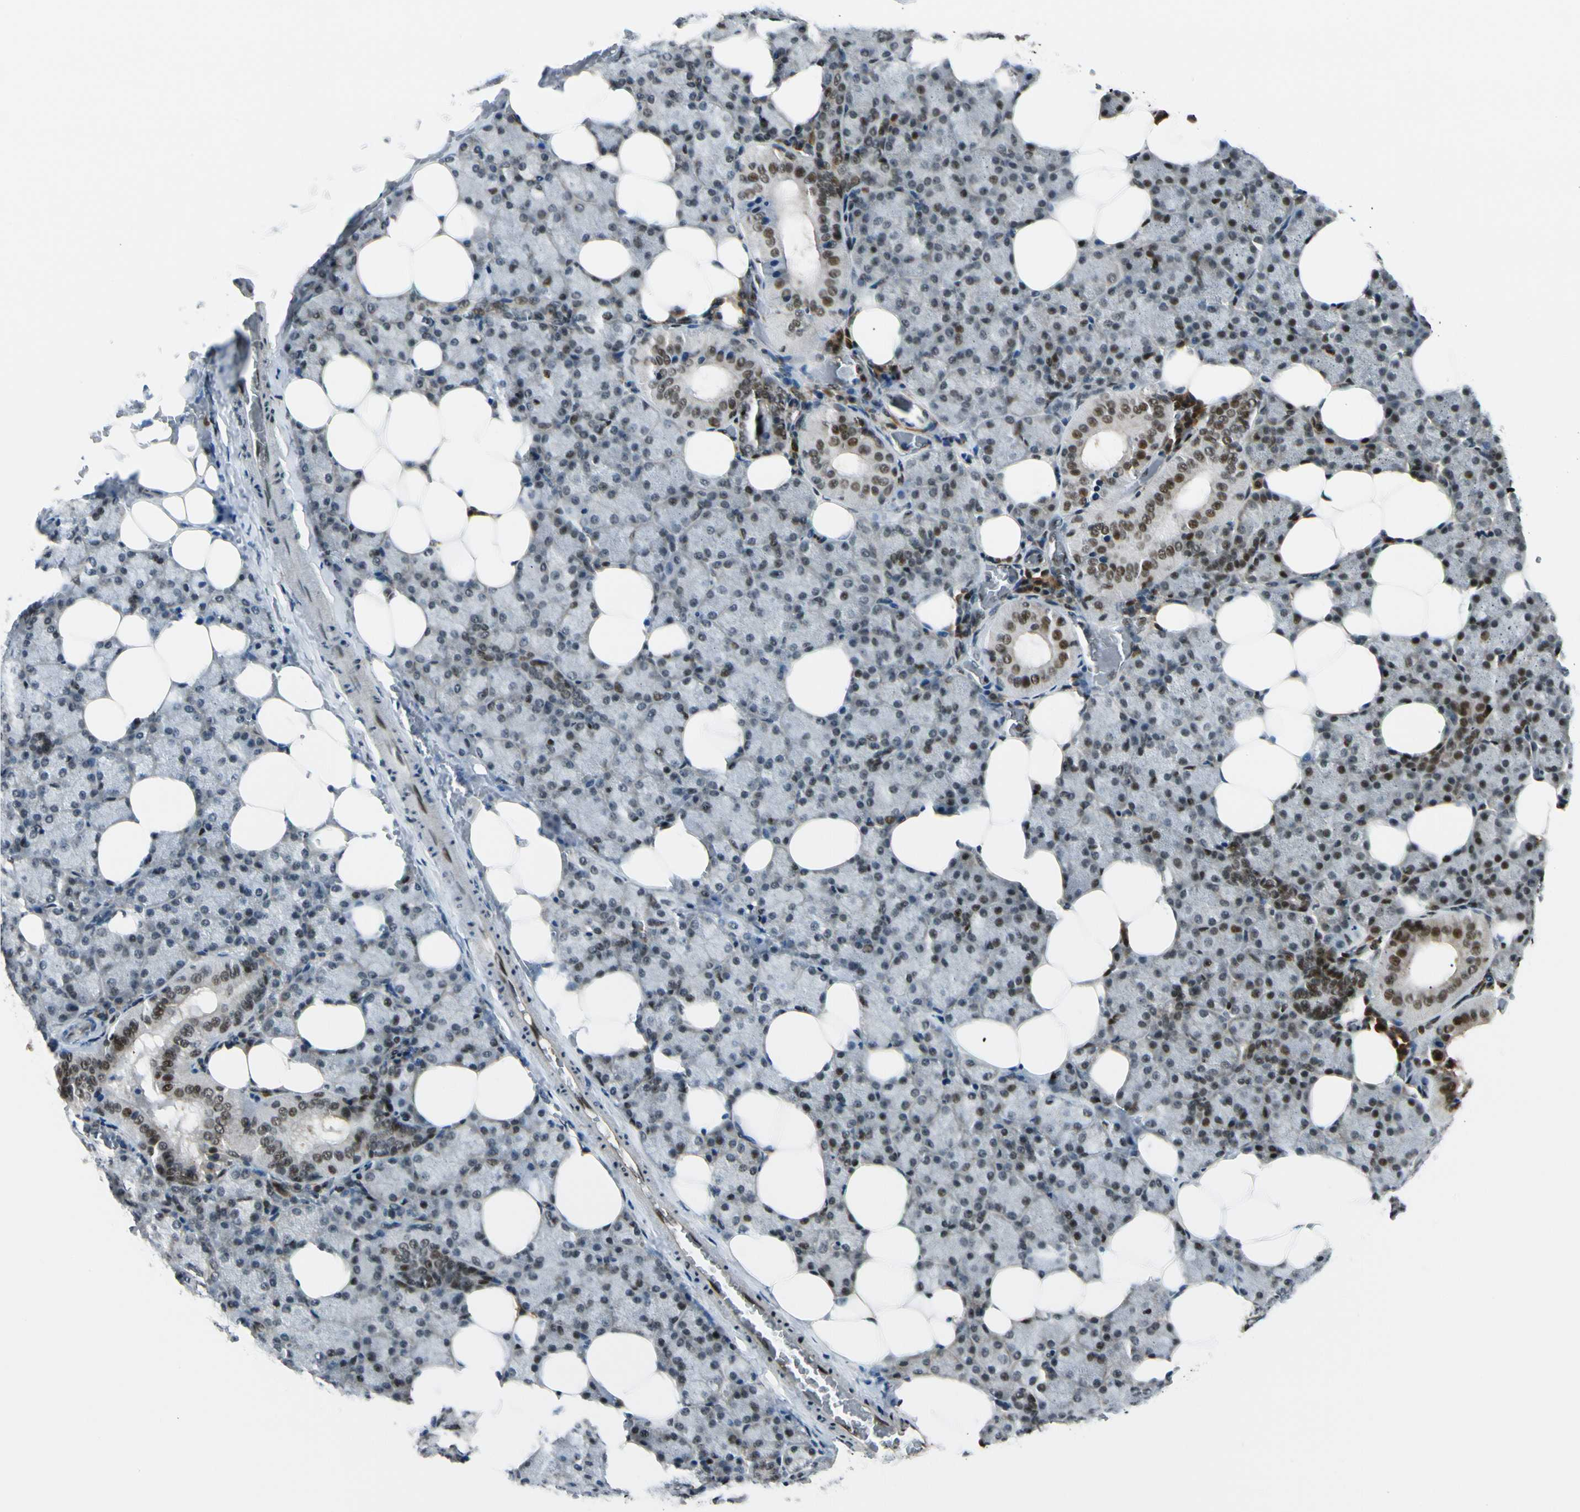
{"staining": {"intensity": "strong", "quantity": "<25%", "location": "nuclear"}, "tissue": "salivary gland", "cell_type": "Glandular cells", "image_type": "normal", "snomed": [{"axis": "morphology", "description": "Normal tissue, NOS"}, {"axis": "topography", "description": "Lymph node"}, {"axis": "topography", "description": "Salivary gland"}], "caption": "Brown immunohistochemical staining in normal human salivary gland reveals strong nuclear expression in approximately <25% of glandular cells.", "gene": "DAXX", "patient": {"sex": "male", "age": 8}}